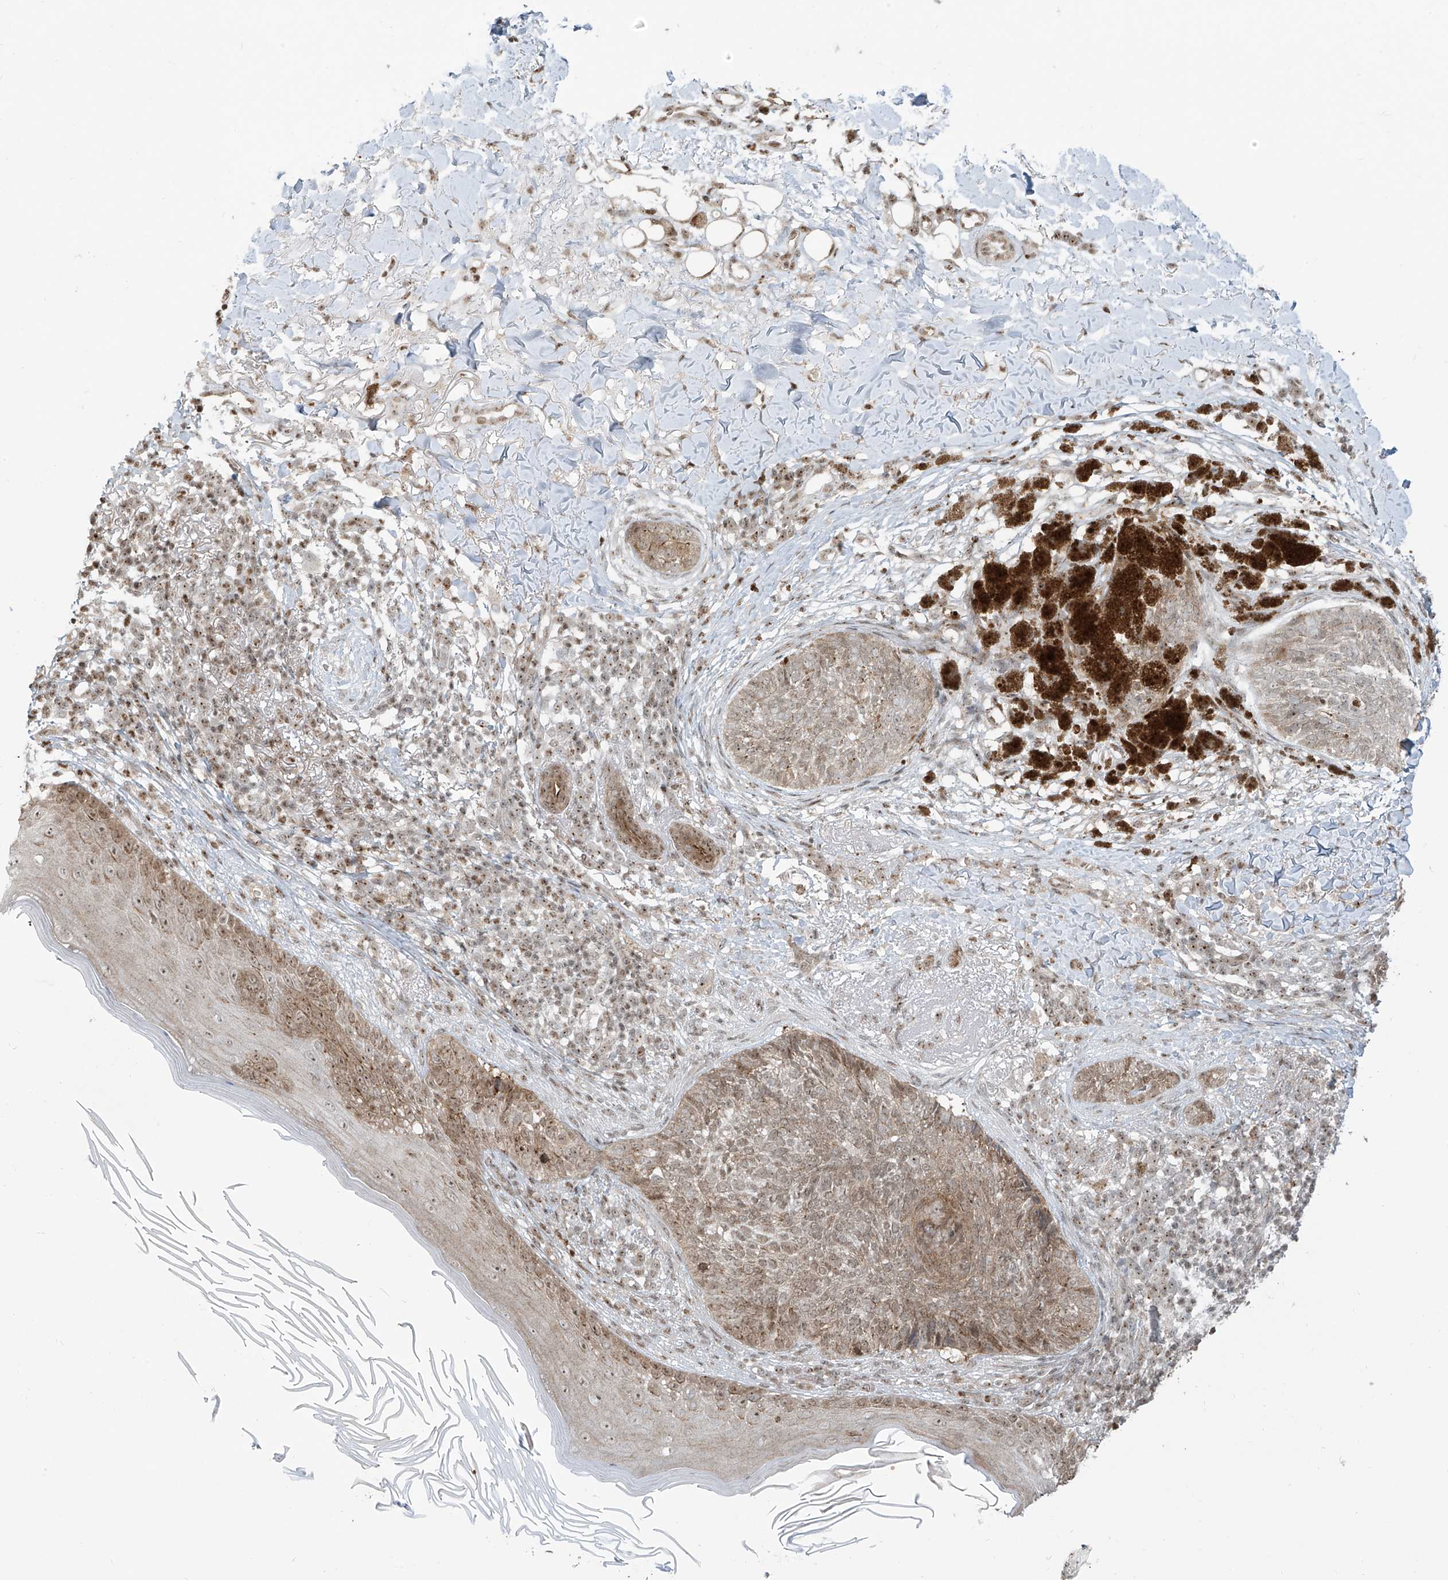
{"staining": {"intensity": "weak", "quantity": ">75%", "location": "nuclear"}, "tissue": "skin cancer", "cell_type": "Tumor cells", "image_type": "cancer", "snomed": [{"axis": "morphology", "description": "Basal cell carcinoma"}, {"axis": "topography", "description": "Skin"}], "caption": "Tumor cells demonstrate weak nuclear staining in approximately >75% of cells in basal cell carcinoma (skin). (DAB (3,3'-diaminobenzidine) = brown stain, brightfield microscopy at high magnification).", "gene": "VMP1", "patient": {"sex": "male", "age": 85}}